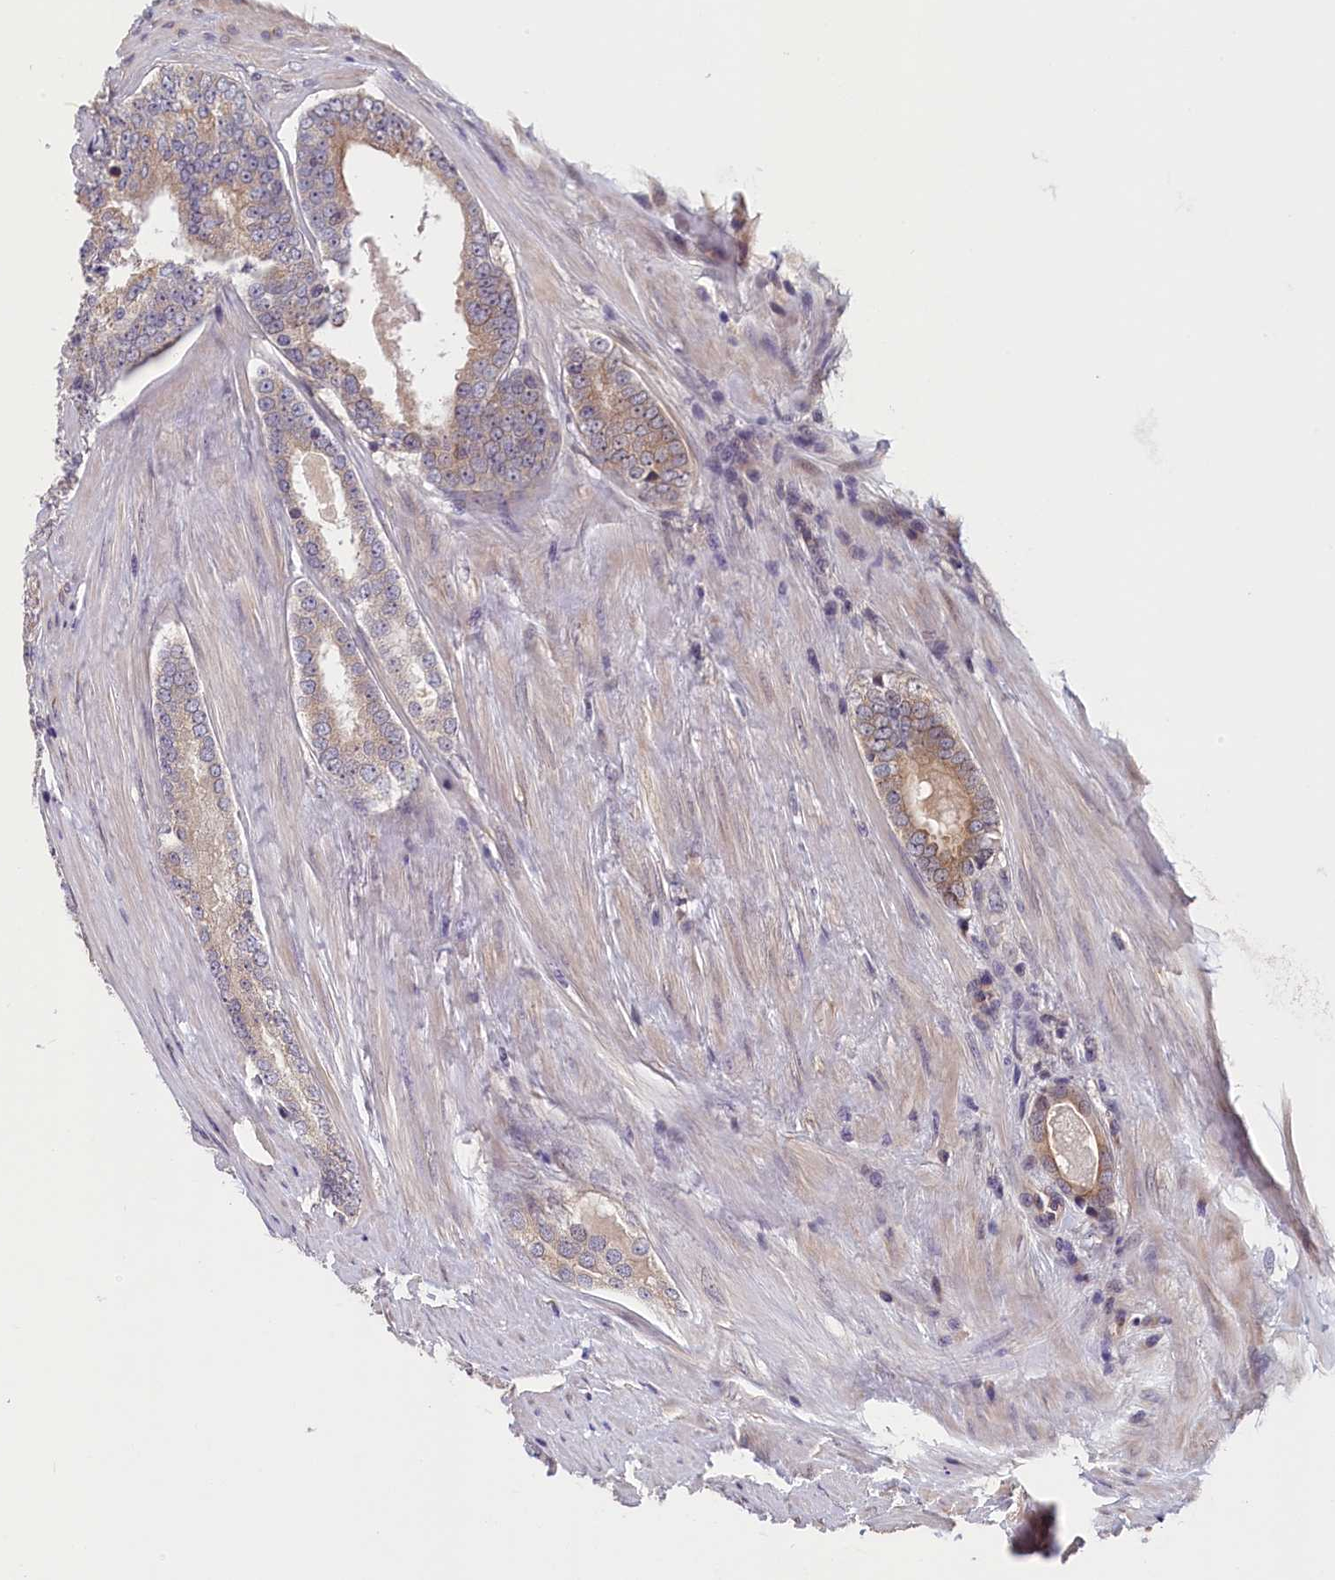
{"staining": {"intensity": "weak", "quantity": "<25%", "location": "cytoplasmic/membranous"}, "tissue": "prostate cancer", "cell_type": "Tumor cells", "image_type": "cancer", "snomed": [{"axis": "morphology", "description": "Adenocarcinoma, Low grade"}, {"axis": "topography", "description": "Prostate"}], "caption": "Immunohistochemistry (IHC) image of neoplastic tissue: prostate cancer (adenocarcinoma (low-grade)) stained with DAB (3,3'-diaminobenzidine) shows no significant protein positivity in tumor cells. Nuclei are stained in blue.", "gene": "TMEM116", "patient": {"sex": "male", "age": 68}}